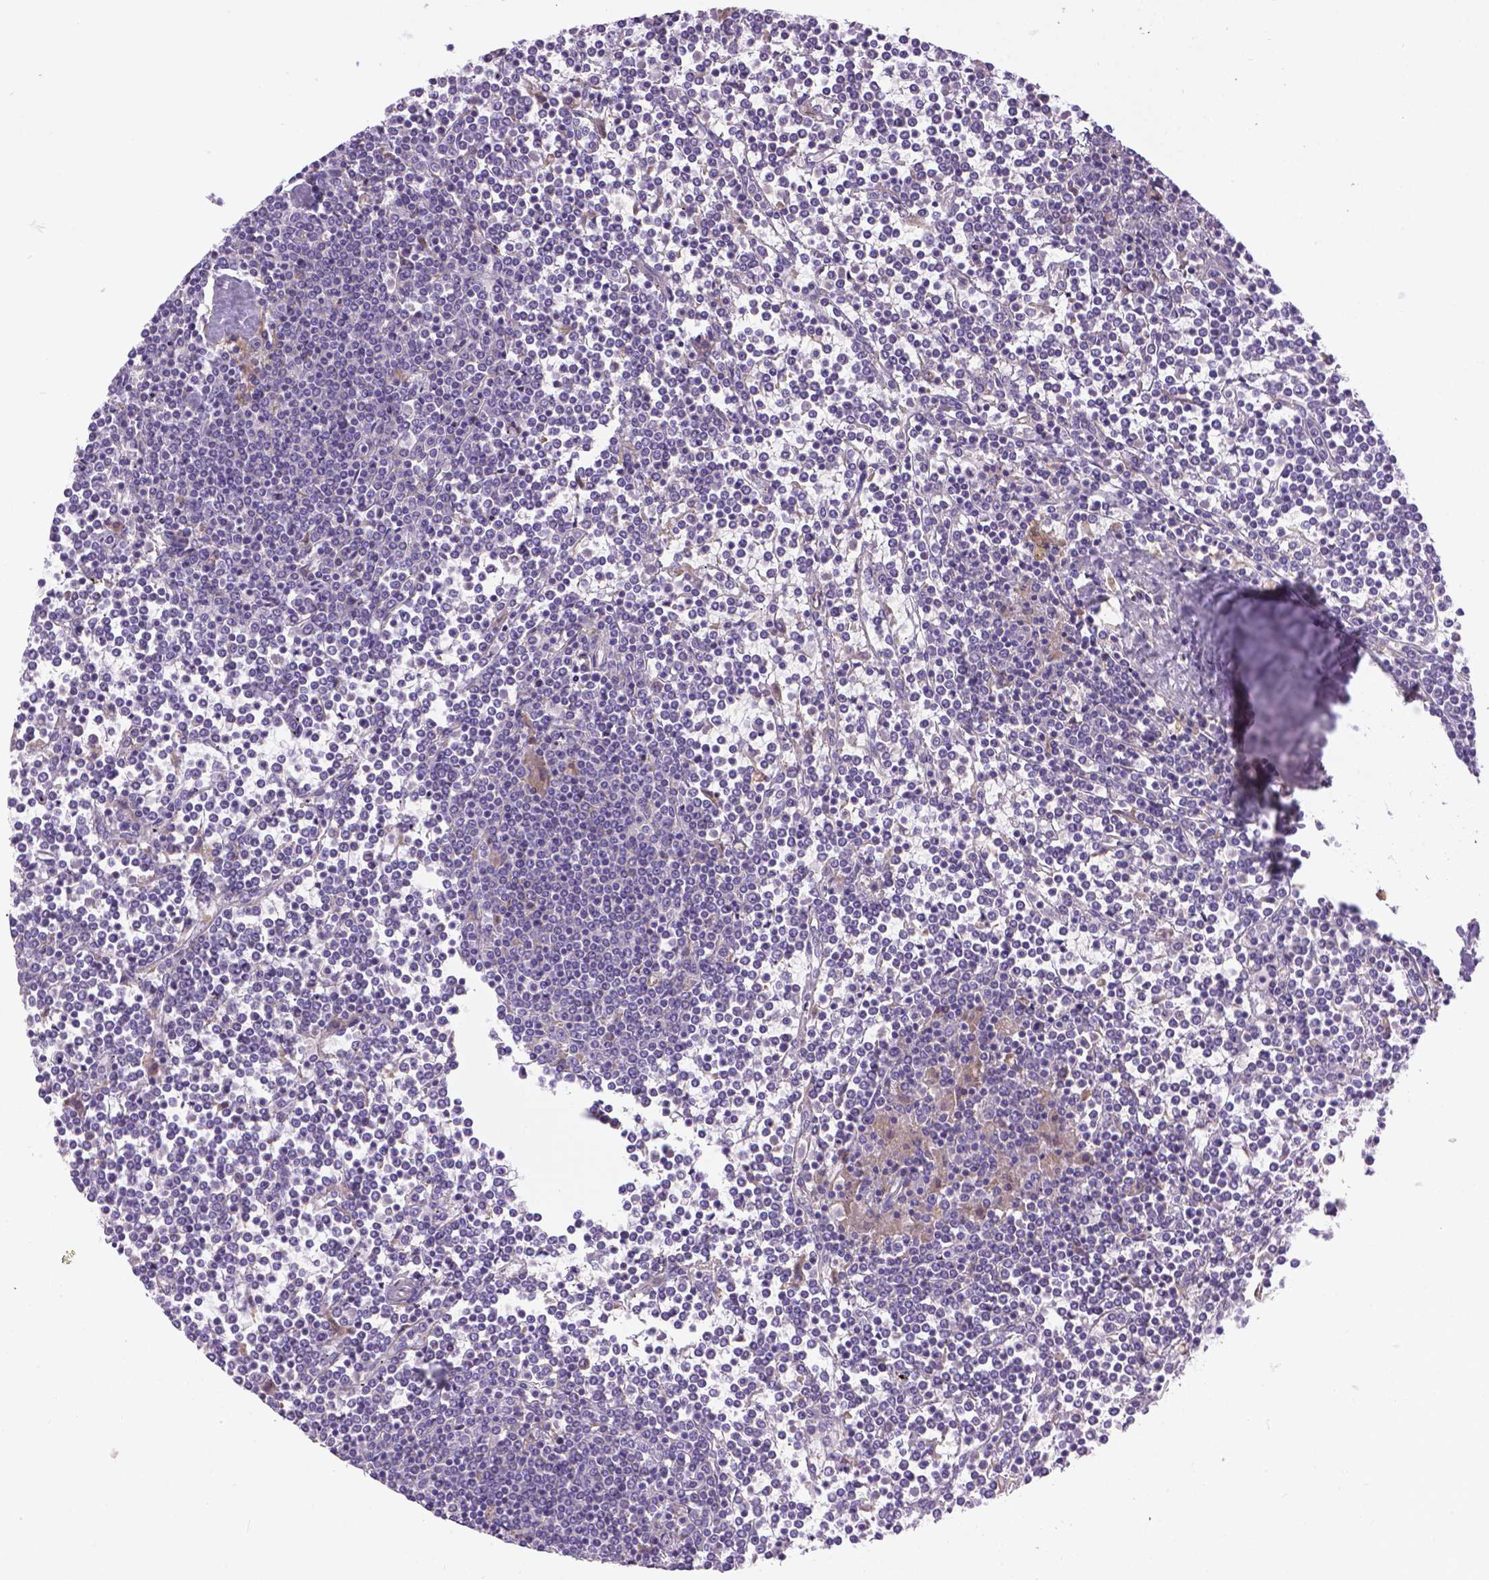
{"staining": {"intensity": "negative", "quantity": "none", "location": "none"}, "tissue": "lymphoma", "cell_type": "Tumor cells", "image_type": "cancer", "snomed": [{"axis": "morphology", "description": "Malignant lymphoma, non-Hodgkin's type, Low grade"}, {"axis": "topography", "description": "Spleen"}], "caption": "Protein analysis of malignant lymphoma, non-Hodgkin's type (low-grade) exhibits no significant positivity in tumor cells.", "gene": "CDH7", "patient": {"sex": "female", "age": 19}}